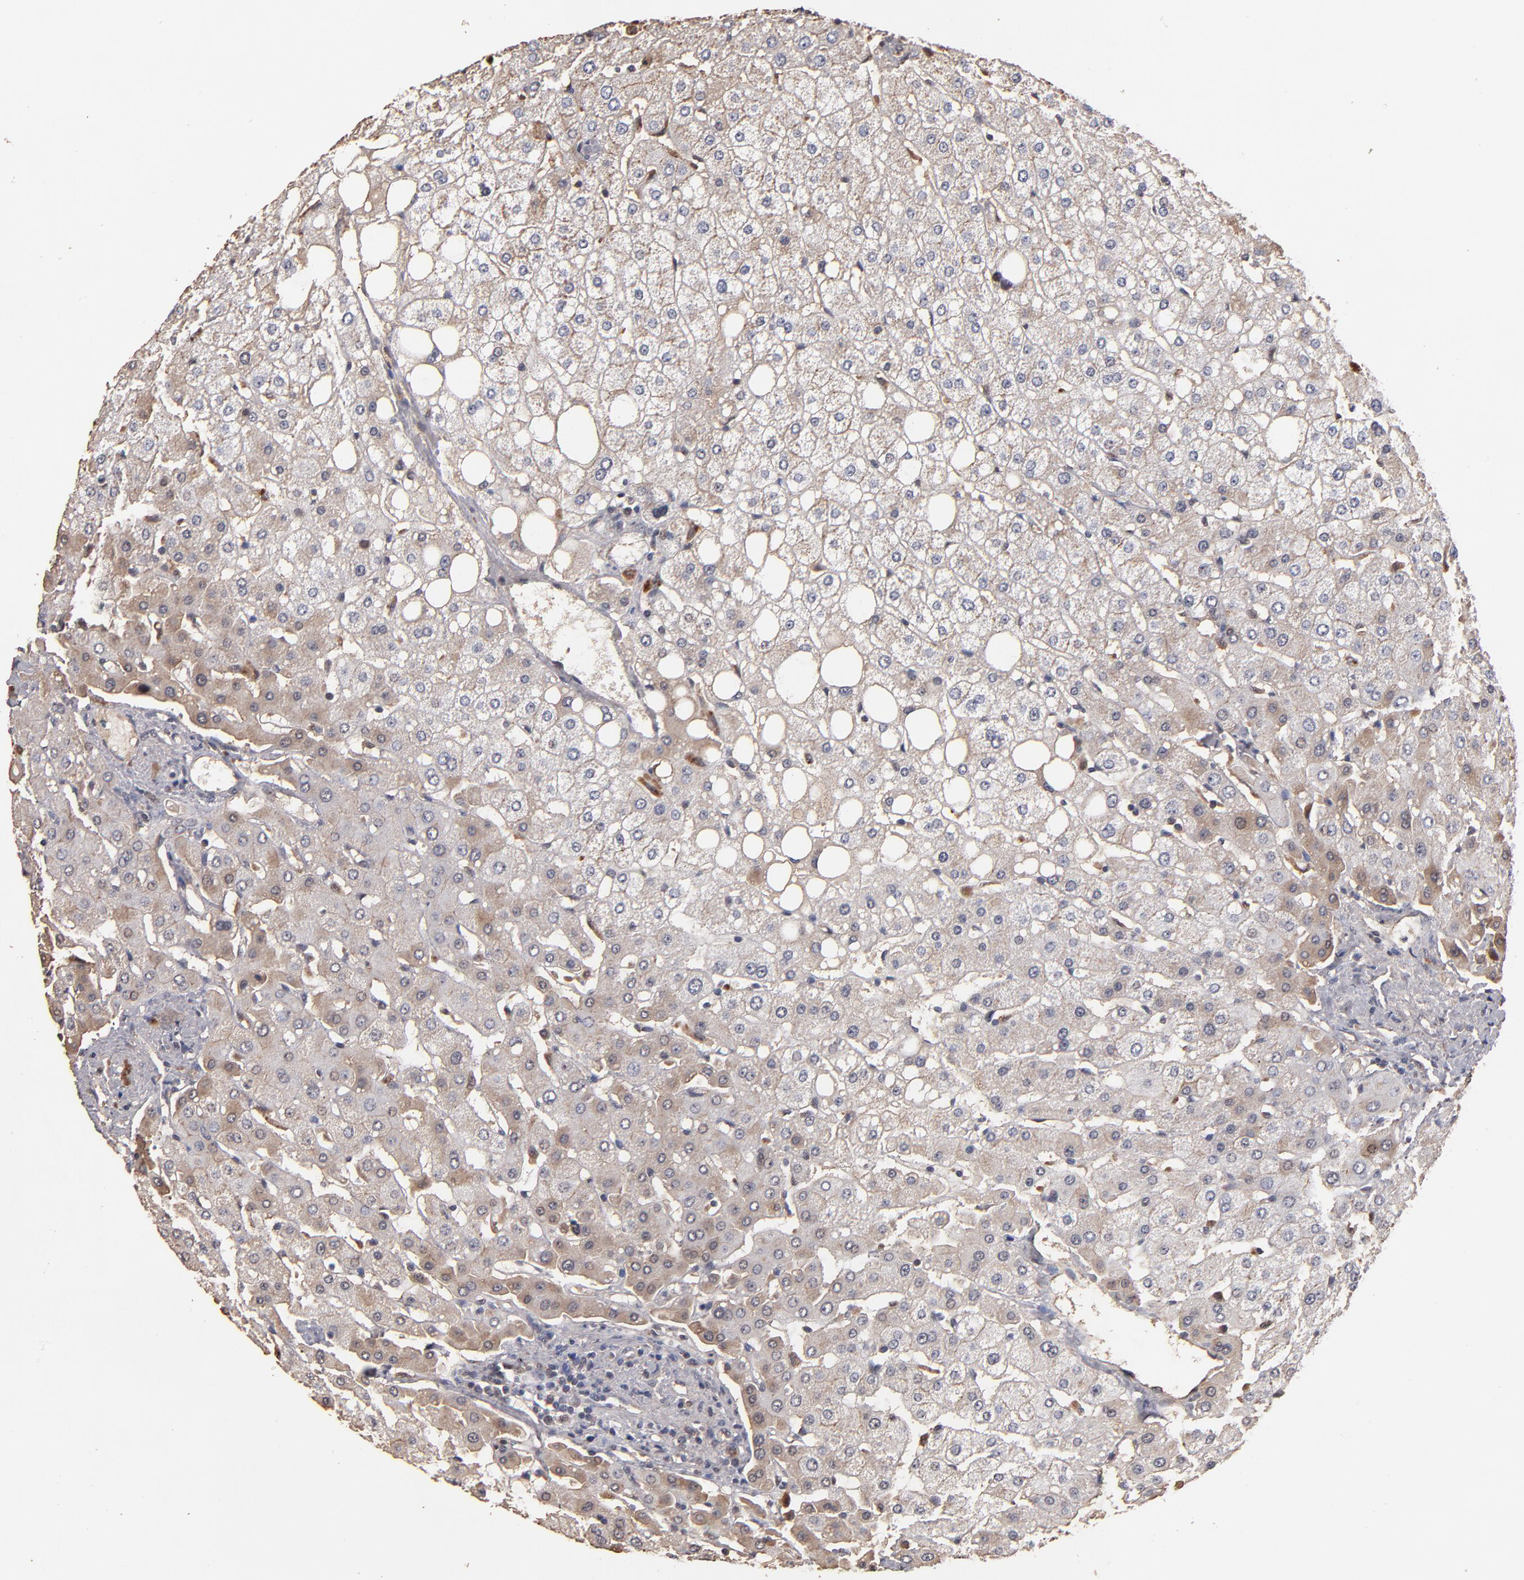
{"staining": {"intensity": "weak", "quantity": ">75%", "location": "cytoplasmic/membranous"}, "tissue": "liver", "cell_type": "Cholangiocytes", "image_type": "normal", "snomed": [{"axis": "morphology", "description": "Normal tissue, NOS"}, {"axis": "topography", "description": "Liver"}], "caption": "Immunohistochemical staining of benign liver displays weak cytoplasmic/membranous protein staining in approximately >75% of cholangiocytes.", "gene": "EAPP", "patient": {"sex": "male", "age": 35}}